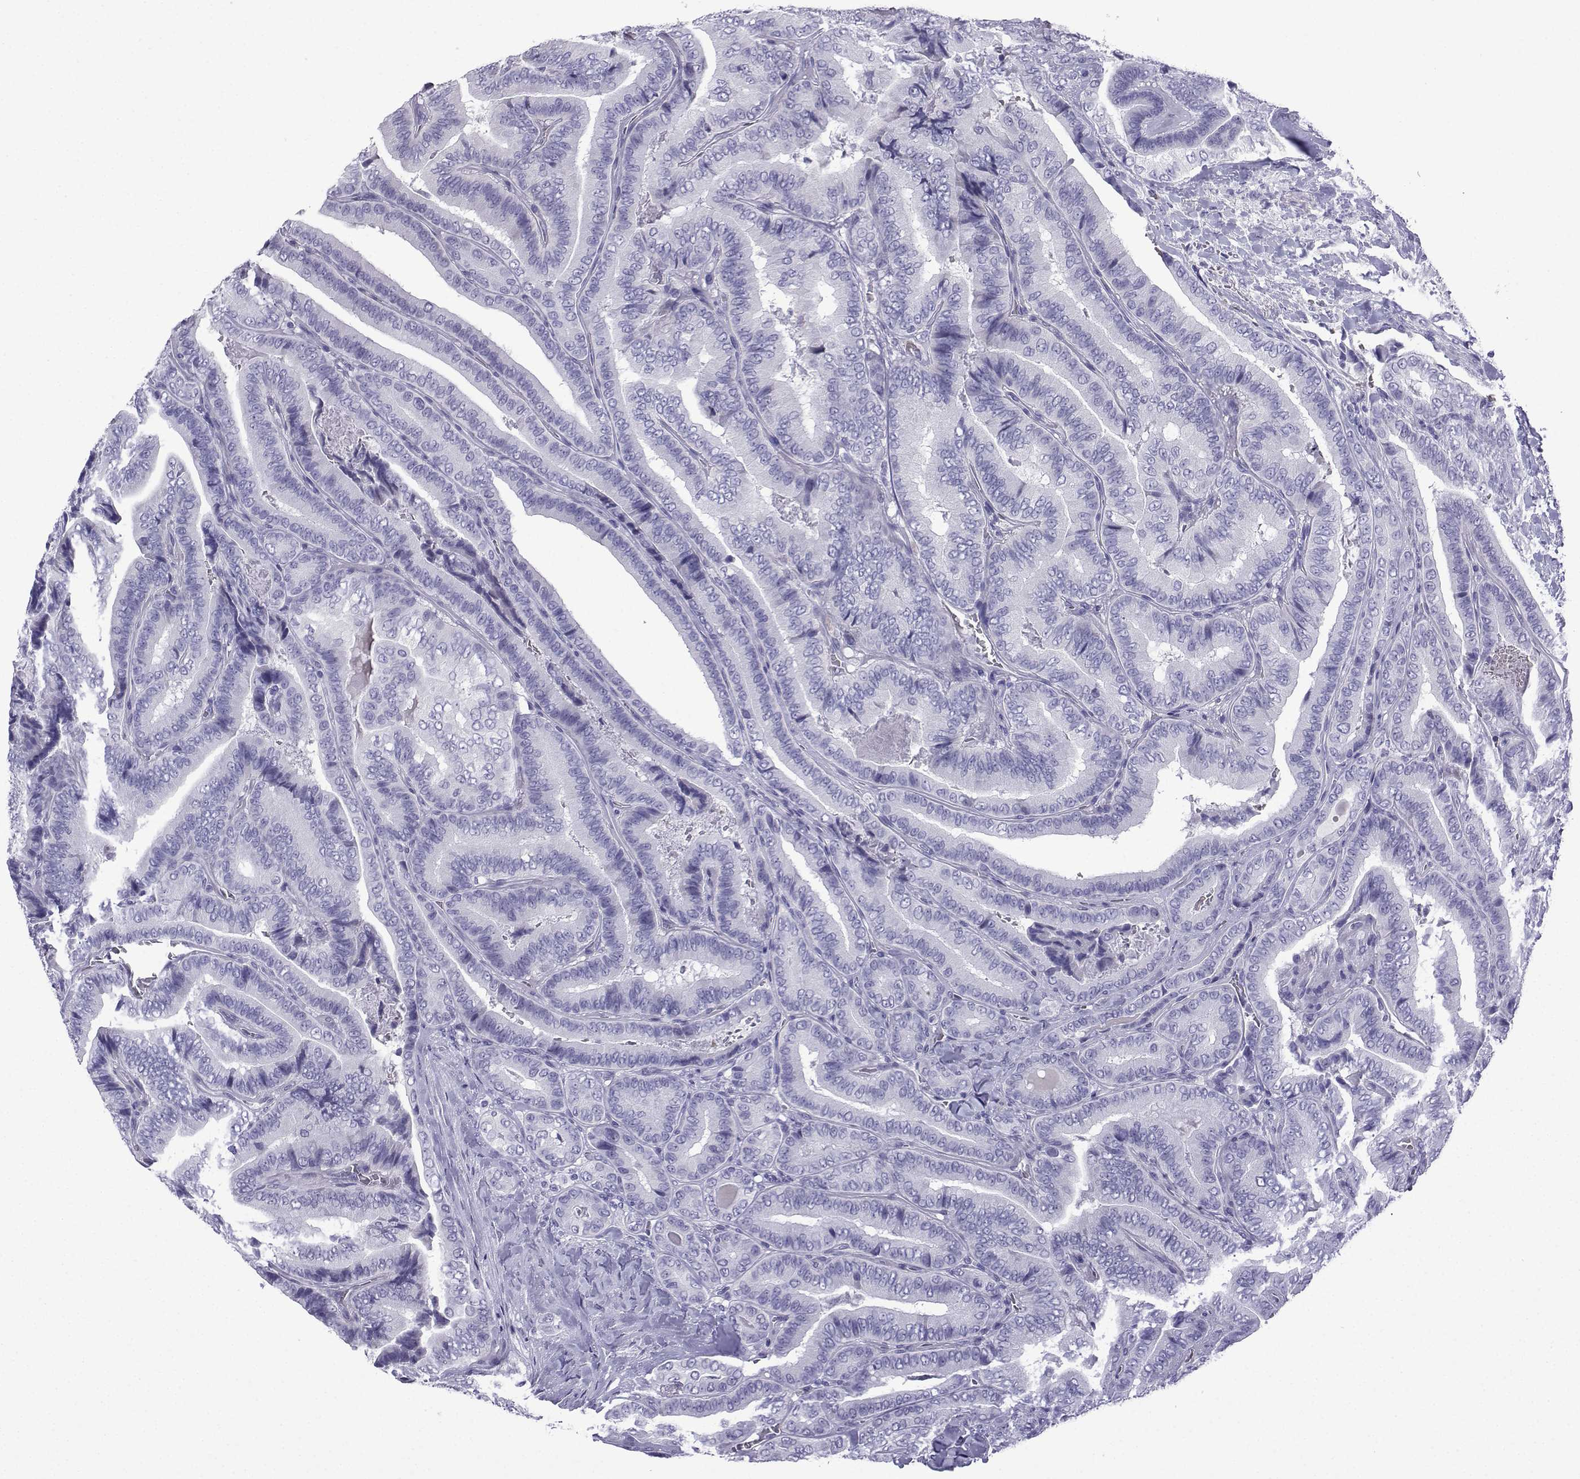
{"staining": {"intensity": "negative", "quantity": "none", "location": "none"}, "tissue": "thyroid cancer", "cell_type": "Tumor cells", "image_type": "cancer", "snomed": [{"axis": "morphology", "description": "Papillary adenocarcinoma, NOS"}, {"axis": "topography", "description": "Thyroid gland"}], "caption": "Immunohistochemistry (IHC) micrograph of papillary adenocarcinoma (thyroid) stained for a protein (brown), which demonstrates no positivity in tumor cells. The staining is performed using DAB brown chromogen with nuclei counter-stained in using hematoxylin.", "gene": "TRIM46", "patient": {"sex": "male", "age": 61}}